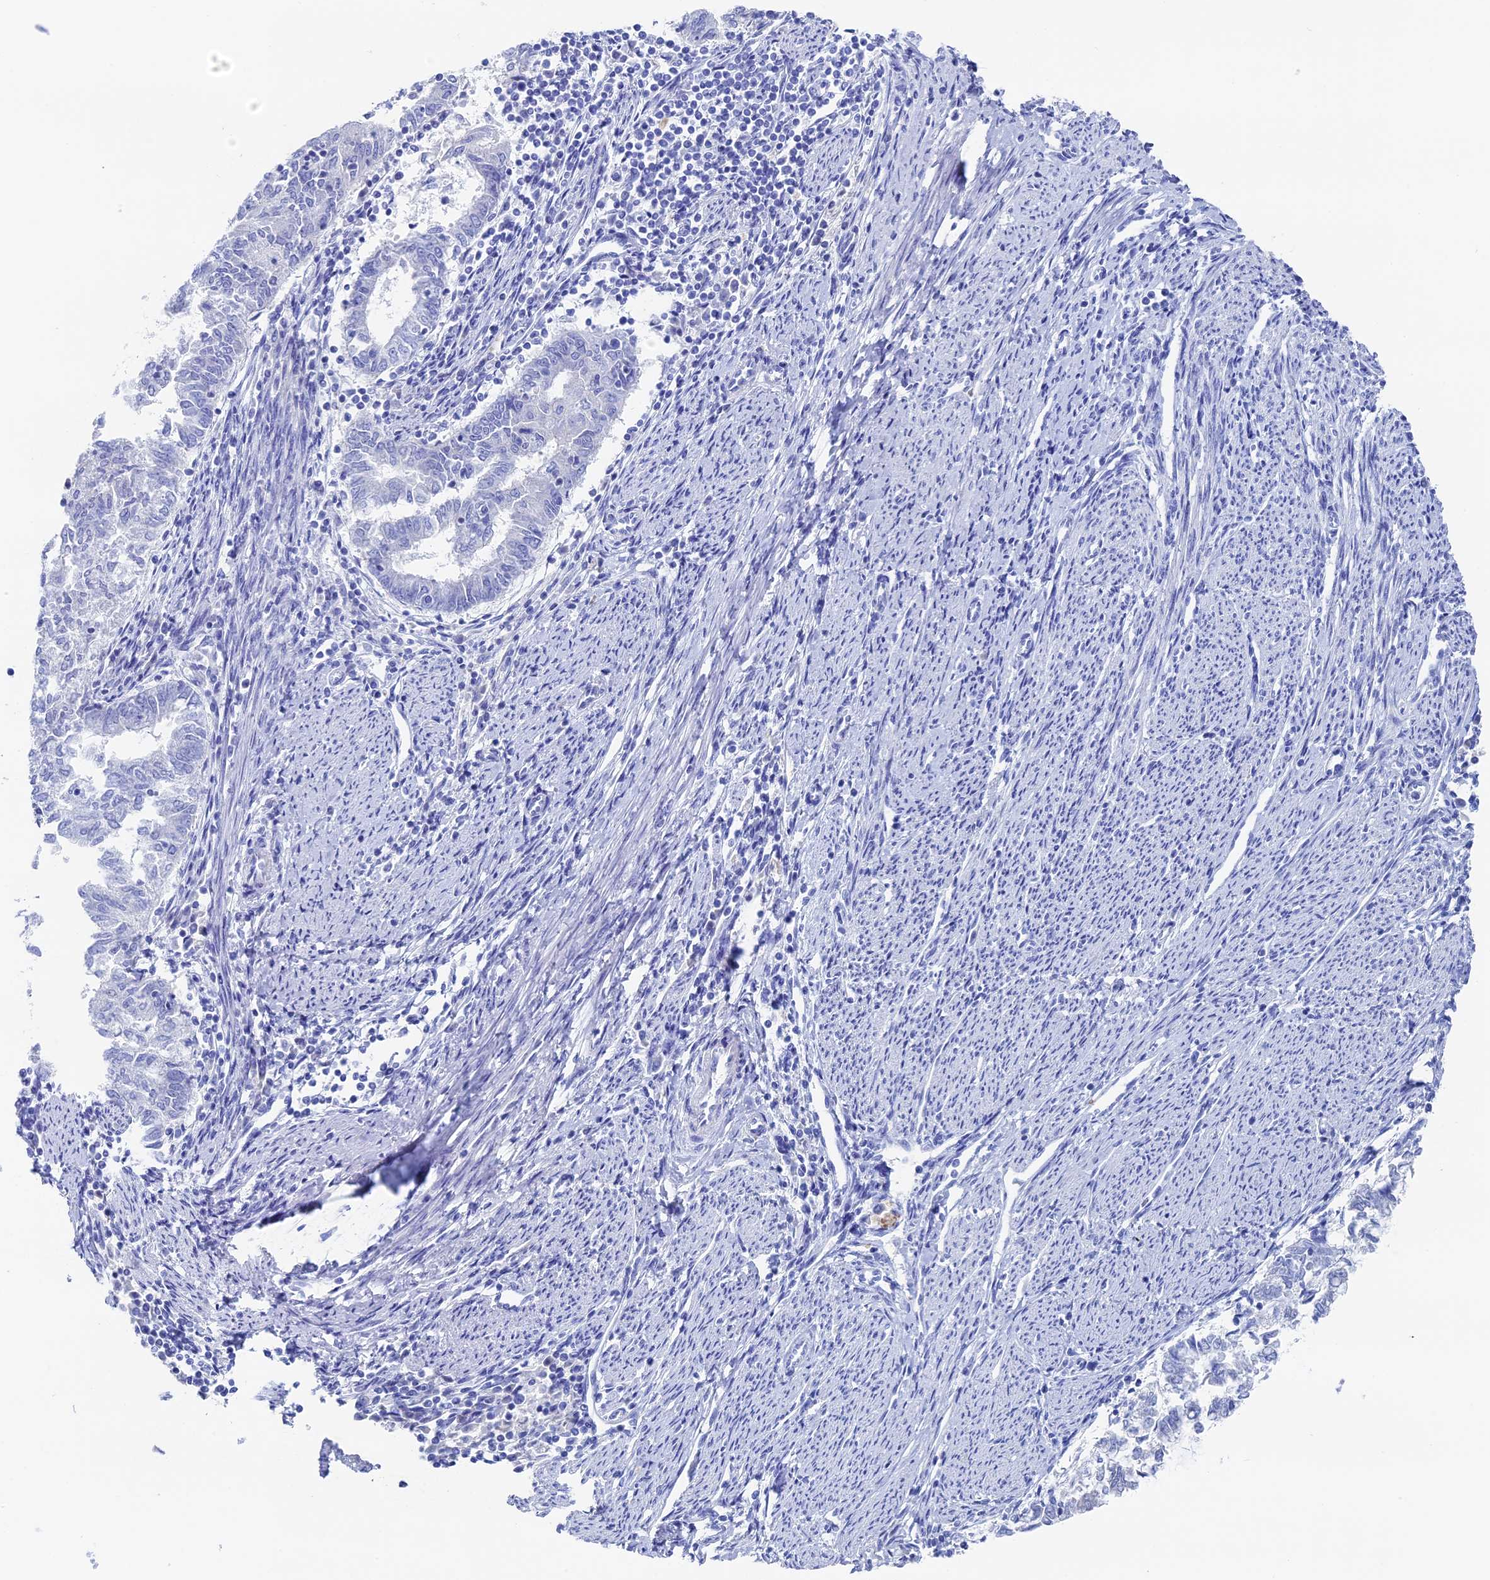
{"staining": {"intensity": "negative", "quantity": "none", "location": "none"}, "tissue": "endometrial cancer", "cell_type": "Tumor cells", "image_type": "cancer", "snomed": [{"axis": "morphology", "description": "Adenocarcinoma, NOS"}, {"axis": "topography", "description": "Endometrium"}], "caption": "A histopathology image of human endometrial cancer (adenocarcinoma) is negative for staining in tumor cells.", "gene": "UNC119", "patient": {"sex": "female", "age": 79}}